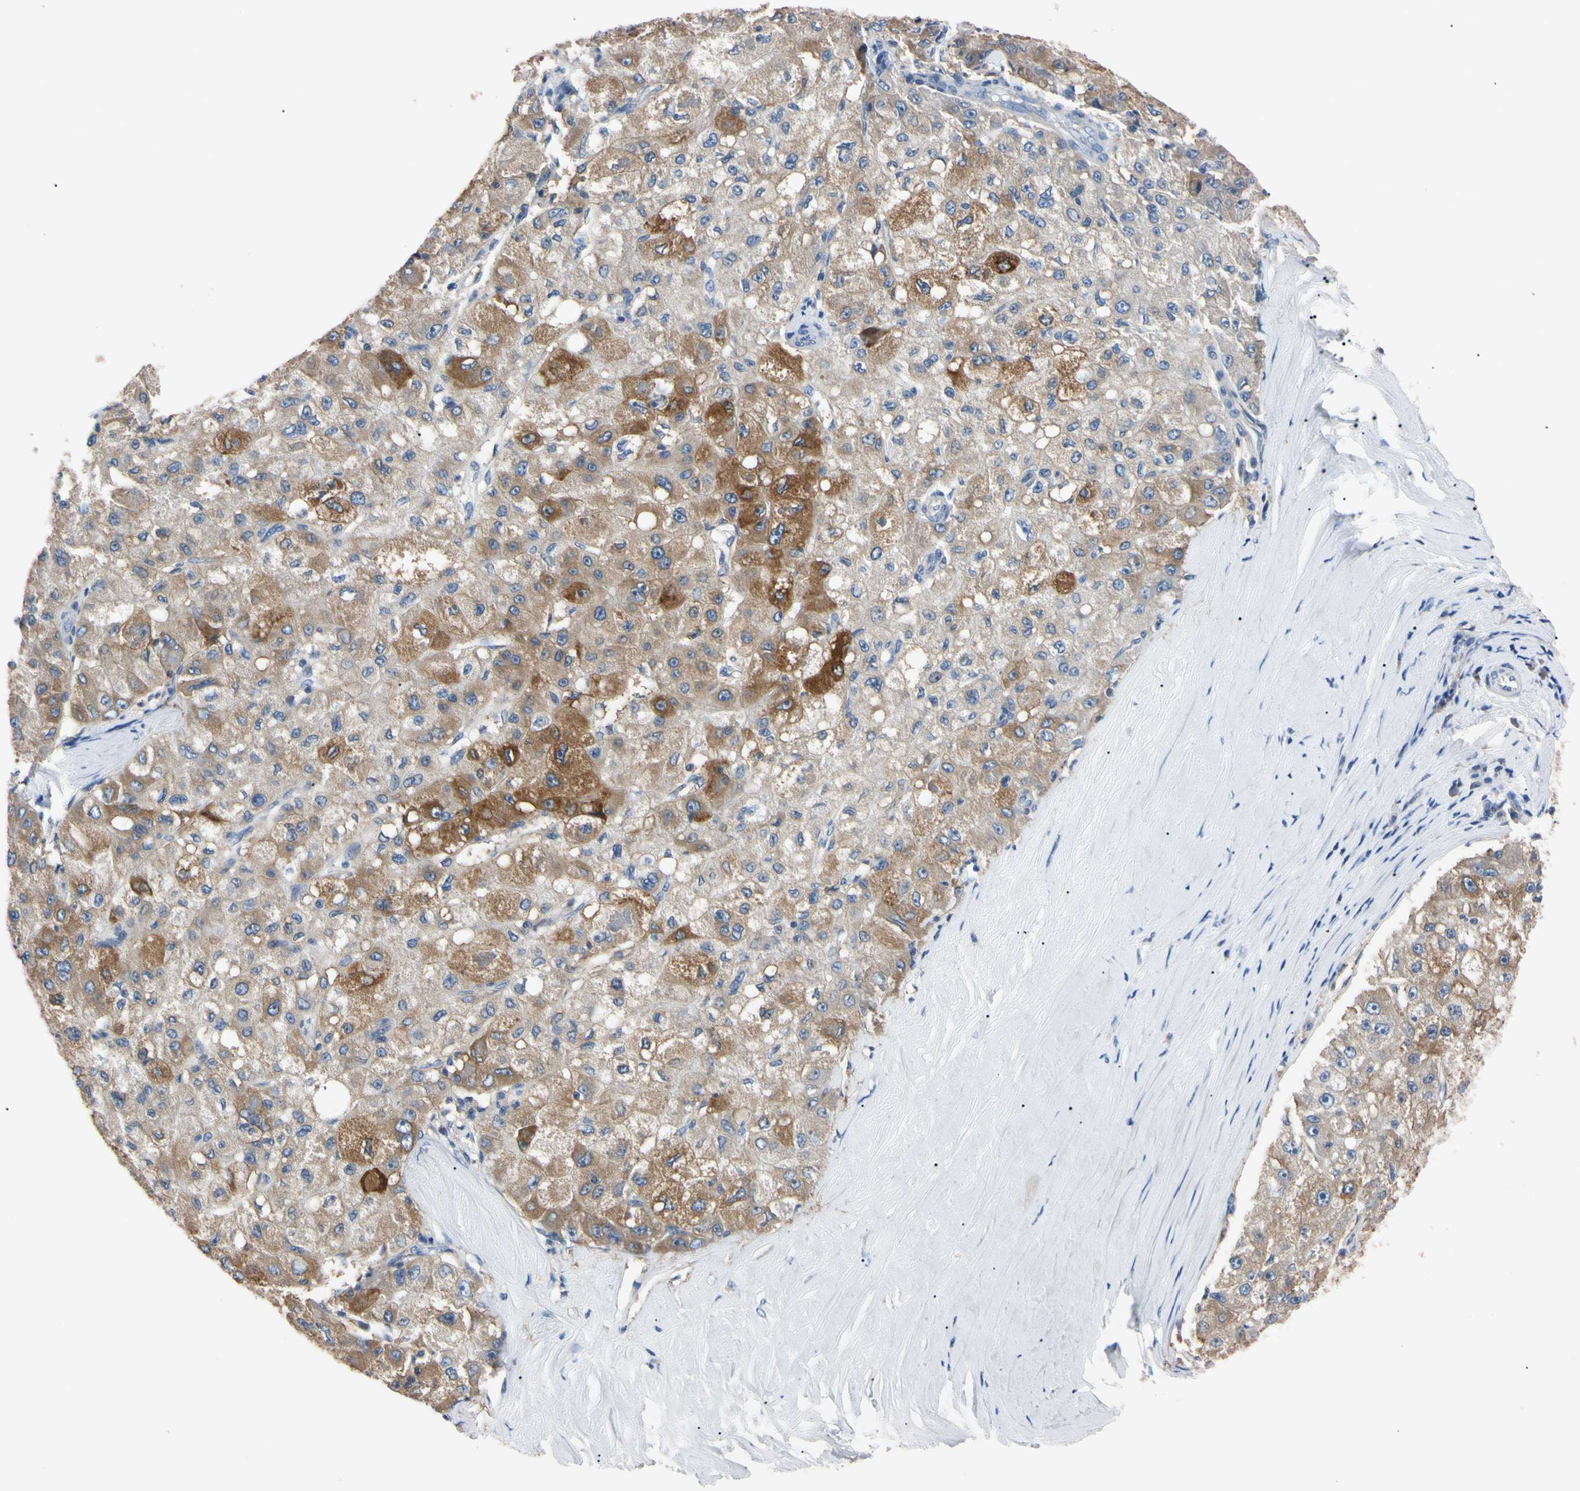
{"staining": {"intensity": "moderate", "quantity": "25%-75%", "location": "cytoplasmic/membranous"}, "tissue": "liver cancer", "cell_type": "Tumor cells", "image_type": "cancer", "snomed": [{"axis": "morphology", "description": "Carcinoma, Hepatocellular, NOS"}, {"axis": "topography", "description": "Liver"}], "caption": "About 25%-75% of tumor cells in human hepatocellular carcinoma (liver) demonstrate moderate cytoplasmic/membranous protein positivity as visualized by brown immunohistochemical staining.", "gene": "PNKD", "patient": {"sex": "male", "age": 80}}